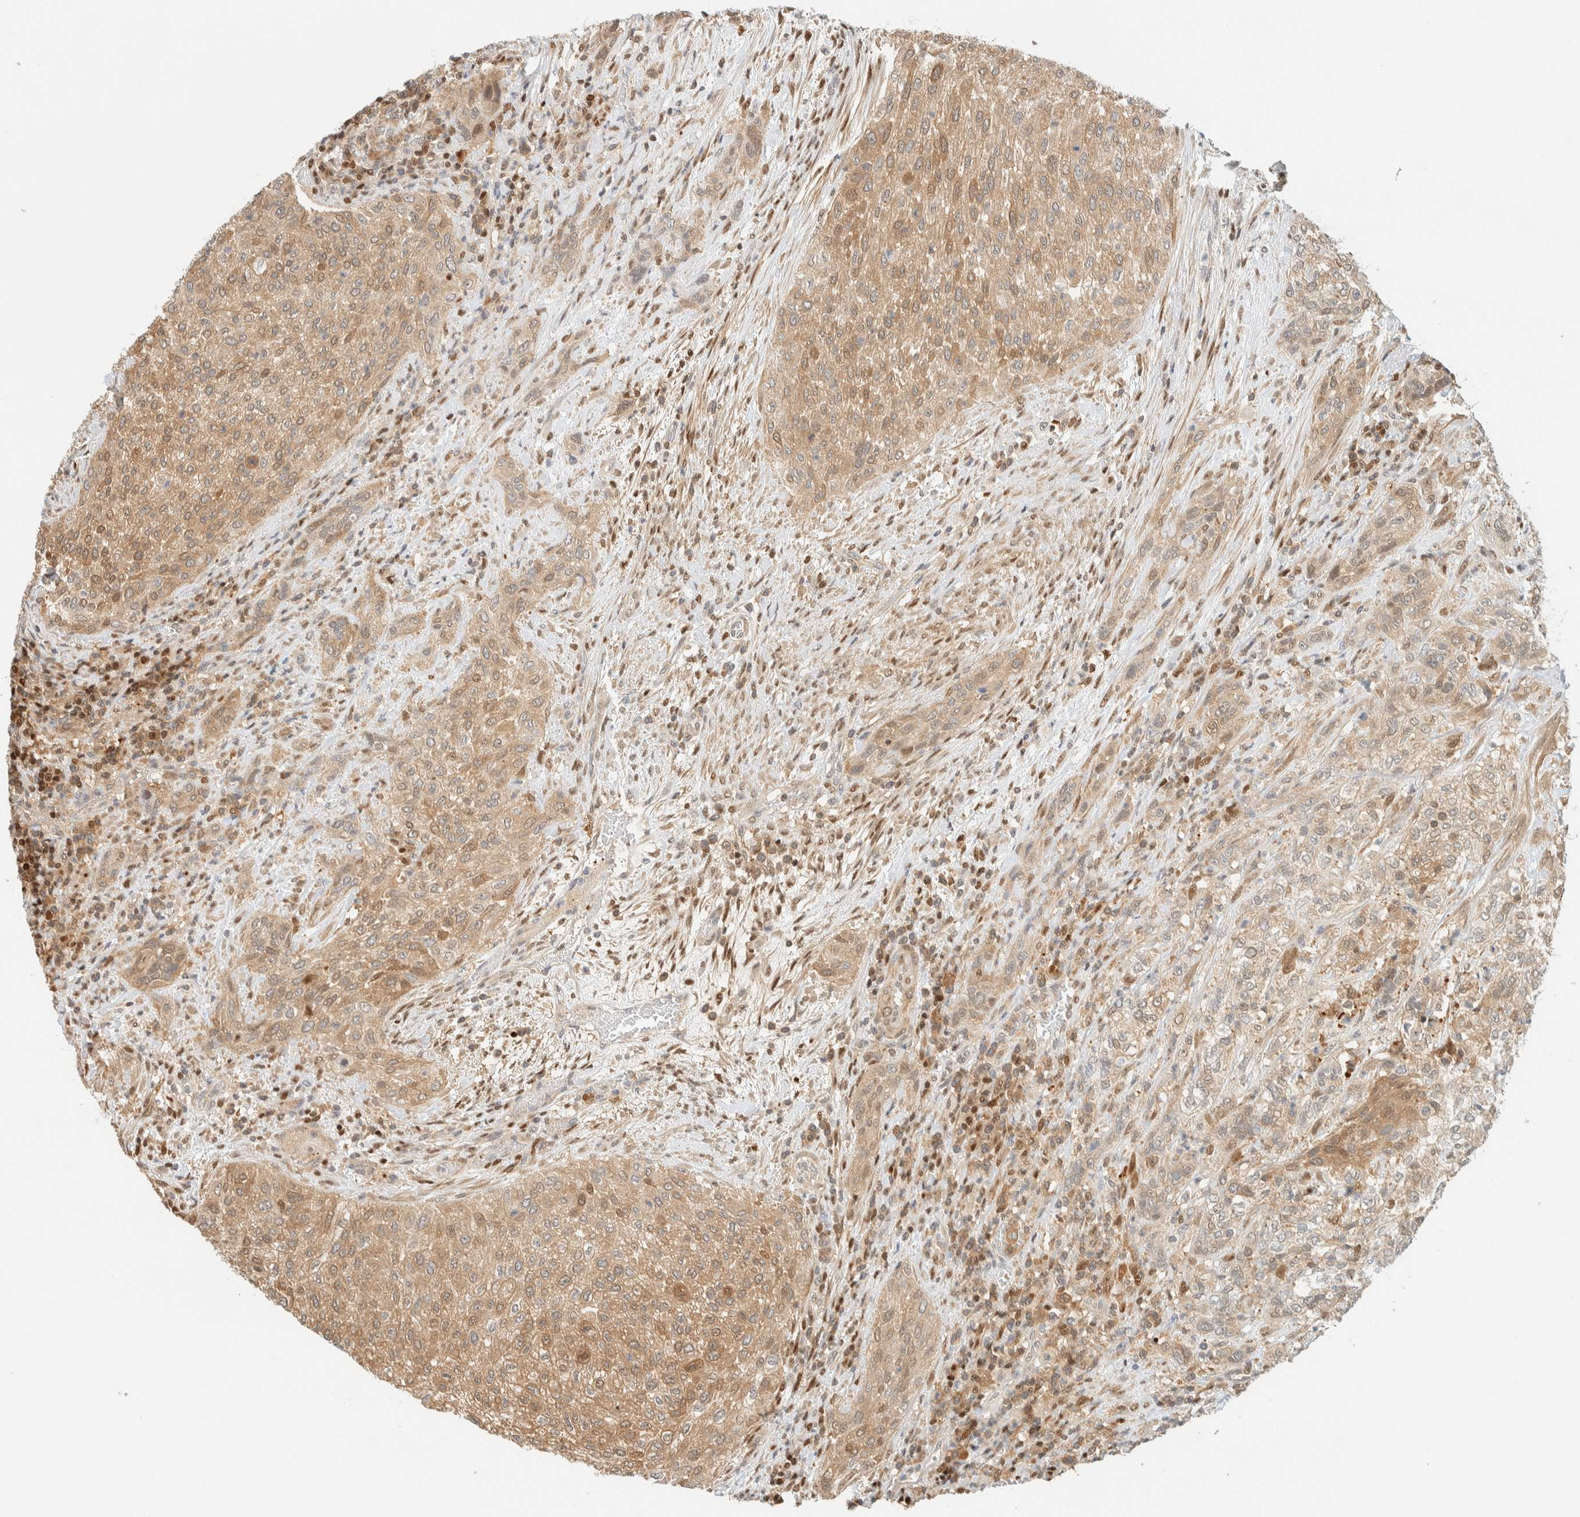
{"staining": {"intensity": "moderate", "quantity": ">75%", "location": "cytoplasmic/membranous"}, "tissue": "urothelial cancer", "cell_type": "Tumor cells", "image_type": "cancer", "snomed": [{"axis": "morphology", "description": "Urothelial carcinoma, Low grade"}, {"axis": "morphology", "description": "Urothelial carcinoma, High grade"}, {"axis": "topography", "description": "Urinary bladder"}], "caption": "Protein staining of low-grade urothelial carcinoma tissue exhibits moderate cytoplasmic/membranous expression in about >75% of tumor cells. (DAB IHC, brown staining for protein, blue staining for nuclei).", "gene": "ZBTB37", "patient": {"sex": "male", "age": 35}}